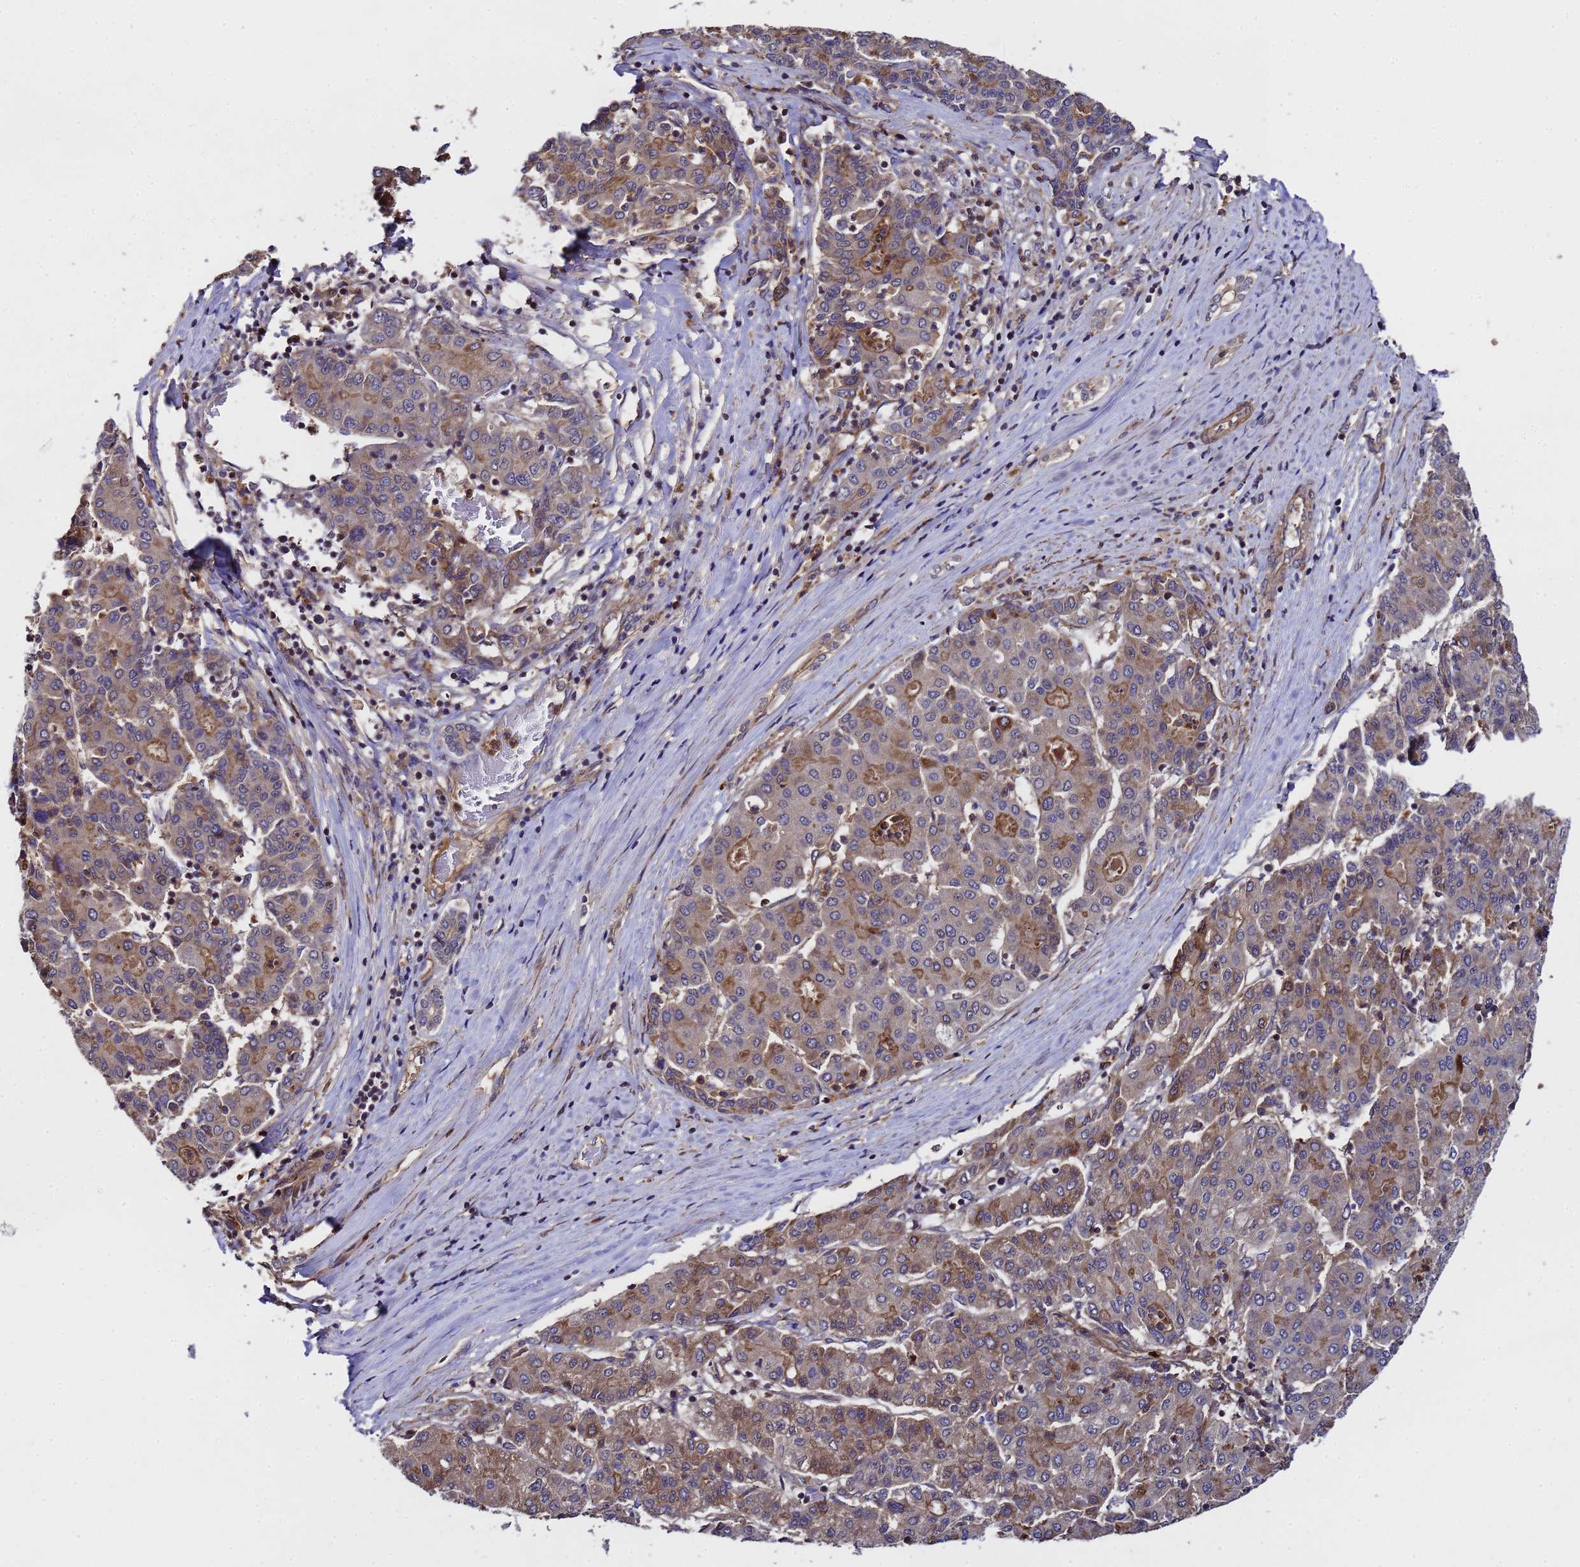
{"staining": {"intensity": "moderate", "quantity": "25%-75%", "location": "cytoplasmic/membranous"}, "tissue": "liver cancer", "cell_type": "Tumor cells", "image_type": "cancer", "snomed": [{"axis": "morphology", "description": "Carcinoma, Hepatocellular, NOS"}, {"axis": "topography", "description": "Liver"}], "caption": "Brown immunohistochemical staining in liver cancer exhibits moderate cytoplasmic/membranous positivity in about 25%-75% of tumor cells.", "gene": "GSTCD", "patient": {"sex": "male", "age": 65}}